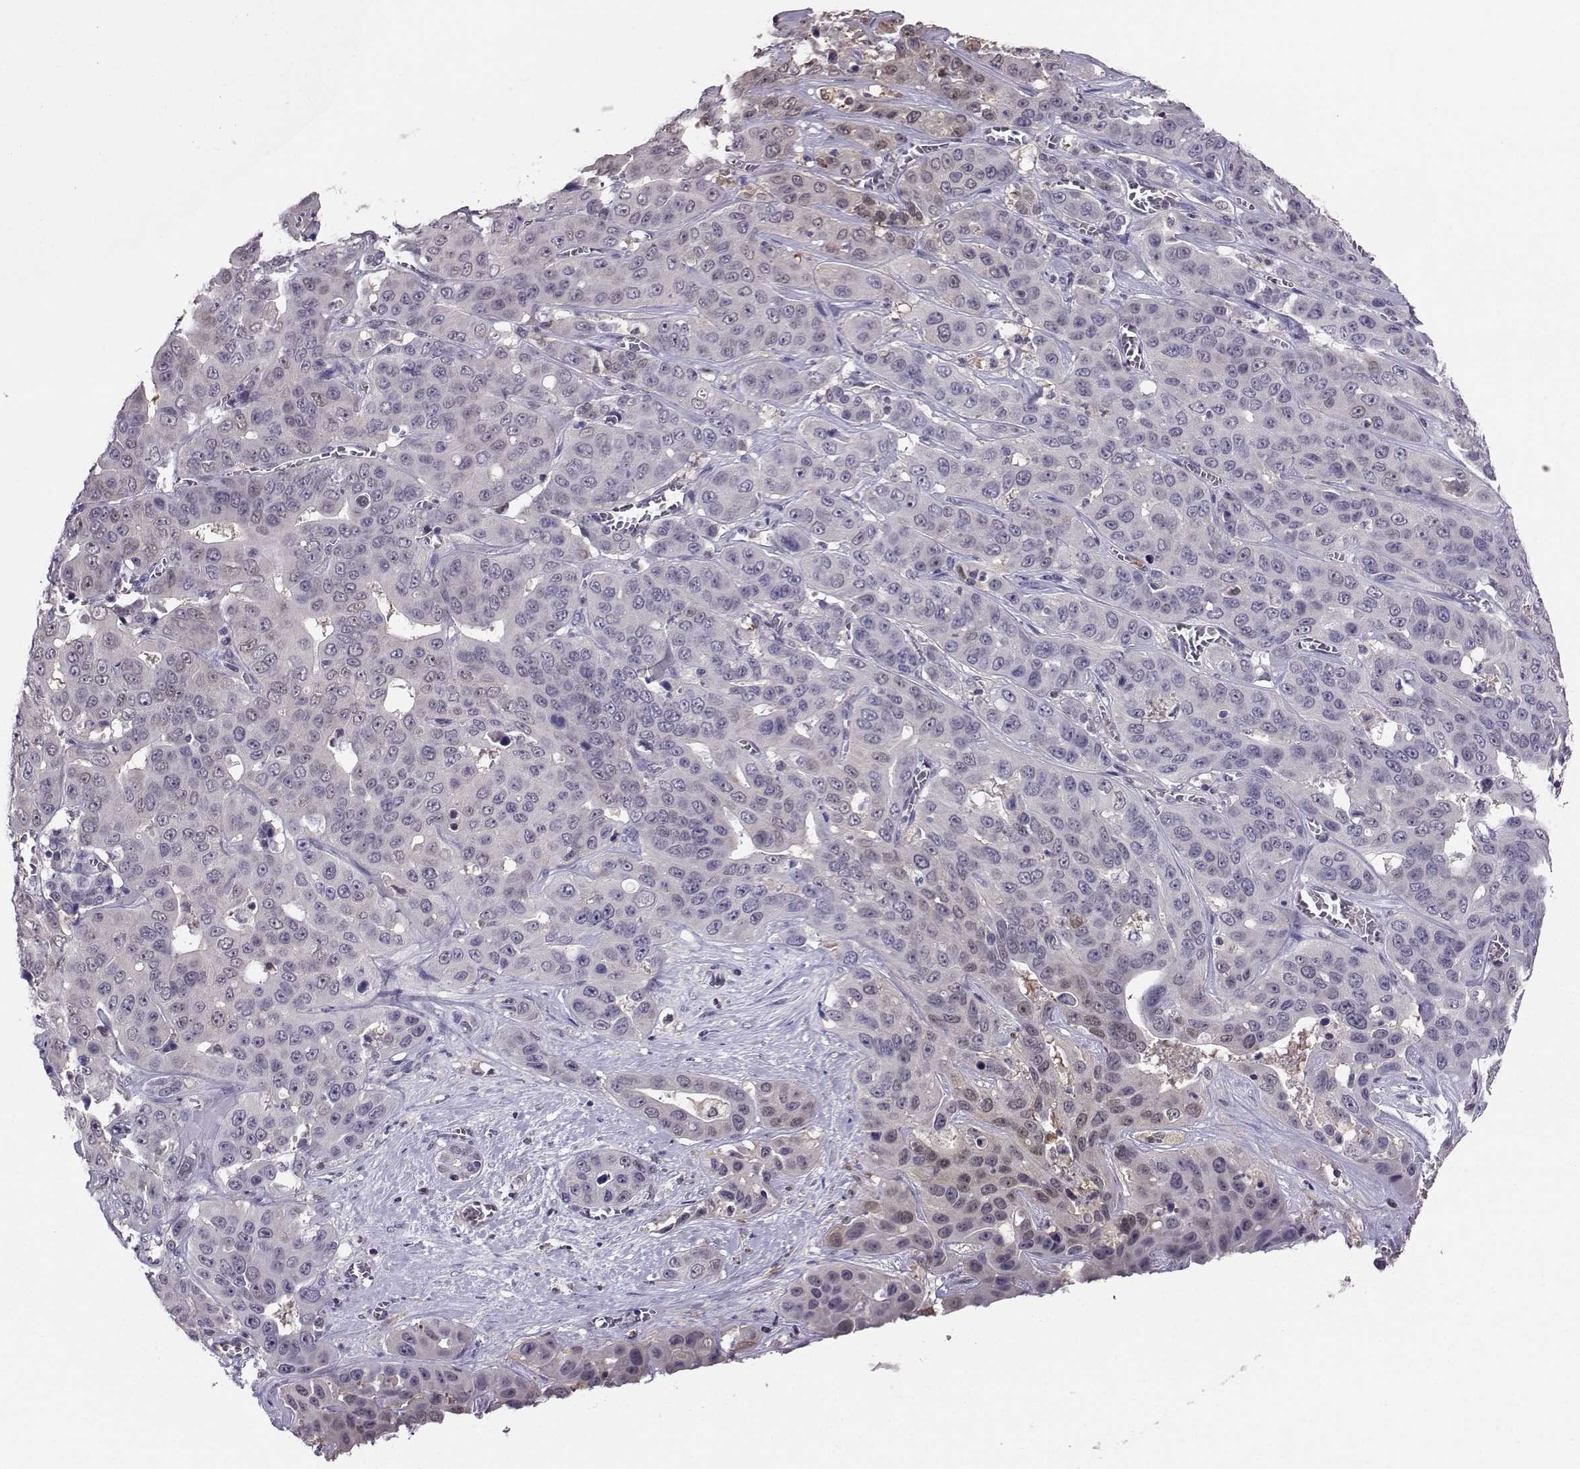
{"staining": {"intensity": "negative", "quantity": "none", "location": "none"}, "tissue": "liver cancer", "cell_type": "Tumor cells", "image_type": "cancer", "snomed": [{"axis": "morphology", "description": "Cholangiocarcinoma"}, {"axis": "topography", "description": "Liver"}], "caption": "Immunohistochemistry (IHC) micrograph of neoplastic tissue: human liver cholangiocarcinoma stained with DAB reveals no significant protein expression in tumor cells.", "gene": "PGK1", "patient": {"sex": "female", "age": 52}}